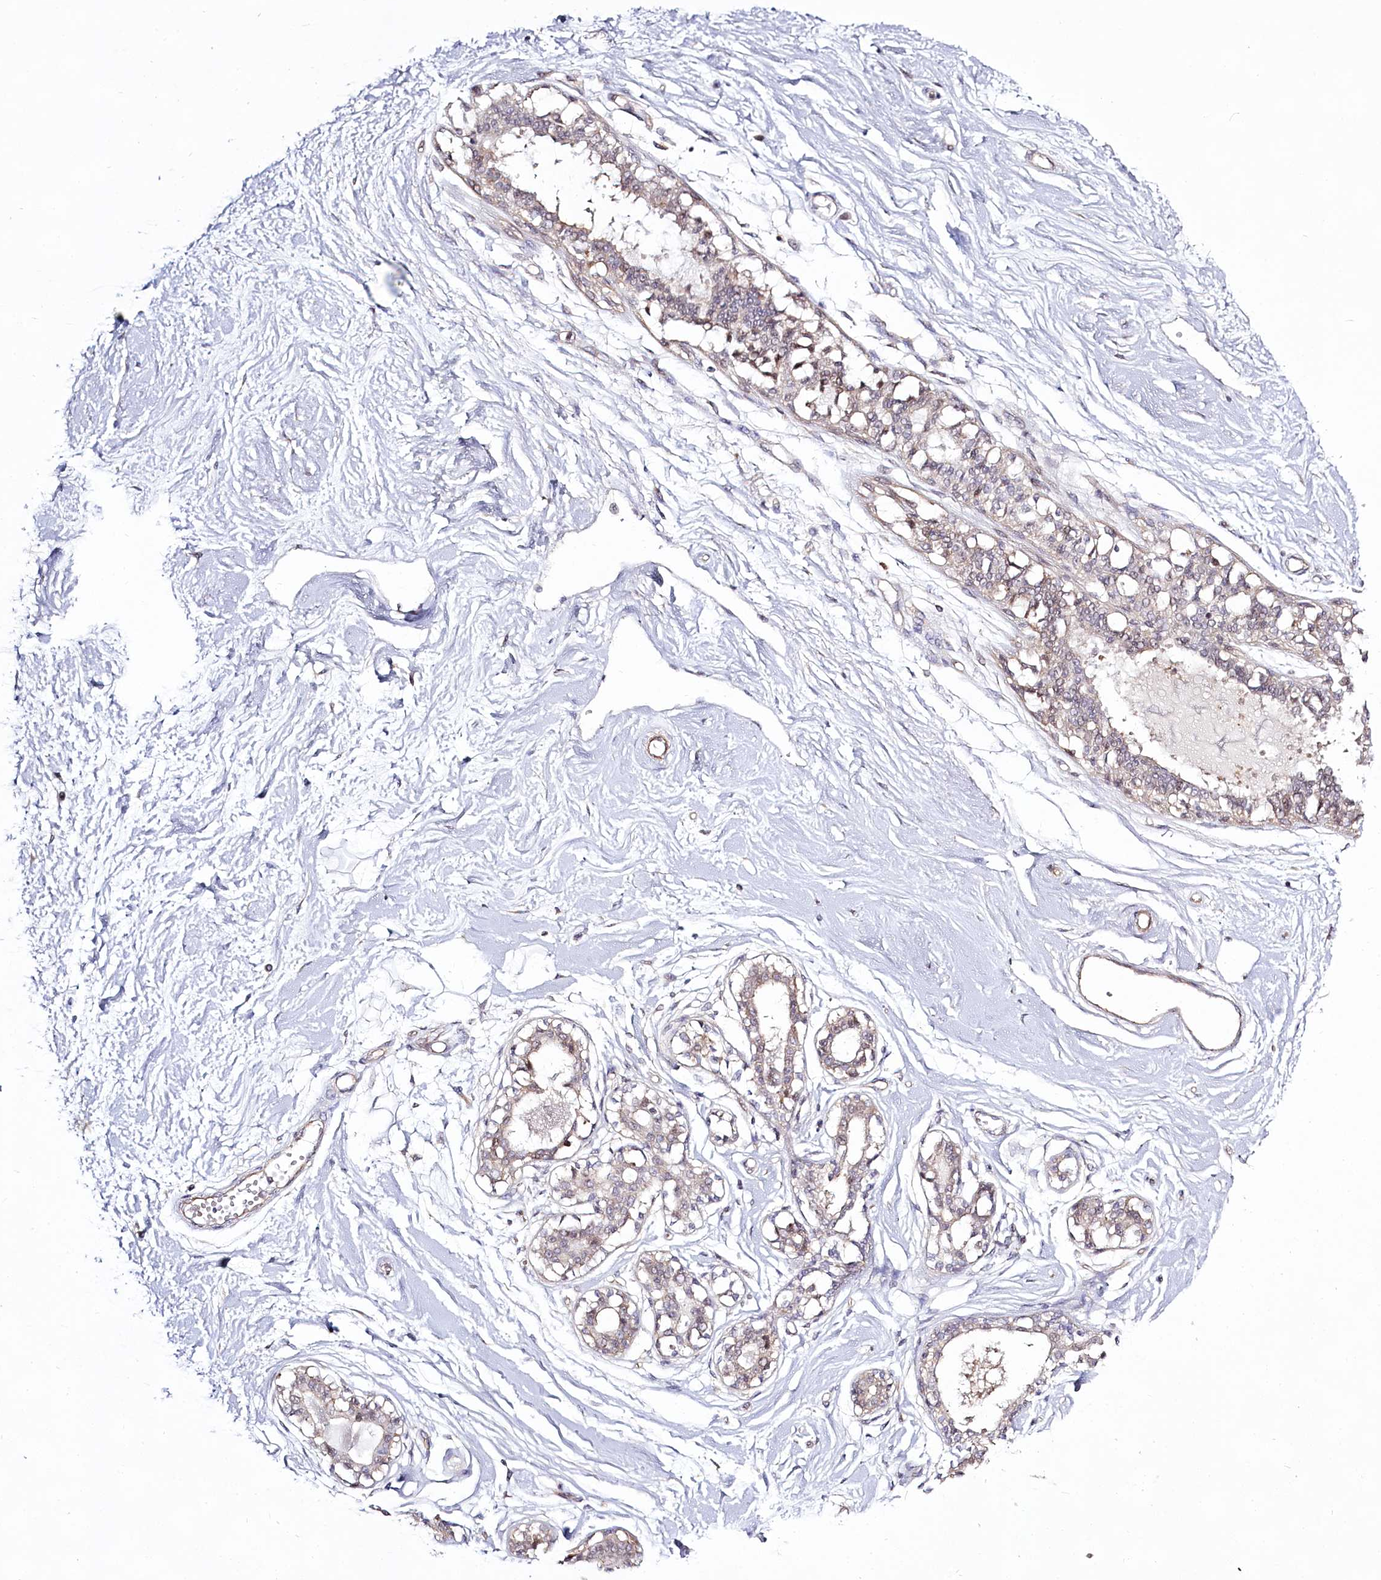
{"staining": {"intensity": "negative", "quantity": "none", "location": "none"}, "tissue": "breast", "cell_type": "Adipocytes", "image_type": "normal", "snomed": [{"axis": "morphology", "description": "Normal tissue, NOS"}, {"axis": "topography", "description": "Breast"}], "caption": "IHC of benign human breast displays no positivity in adipocytes. (DAB IHC visualized using brightfield microscopy, high magnification).", "gene": "SPINK13", "patient": {"sex": "female", "age": 45}}